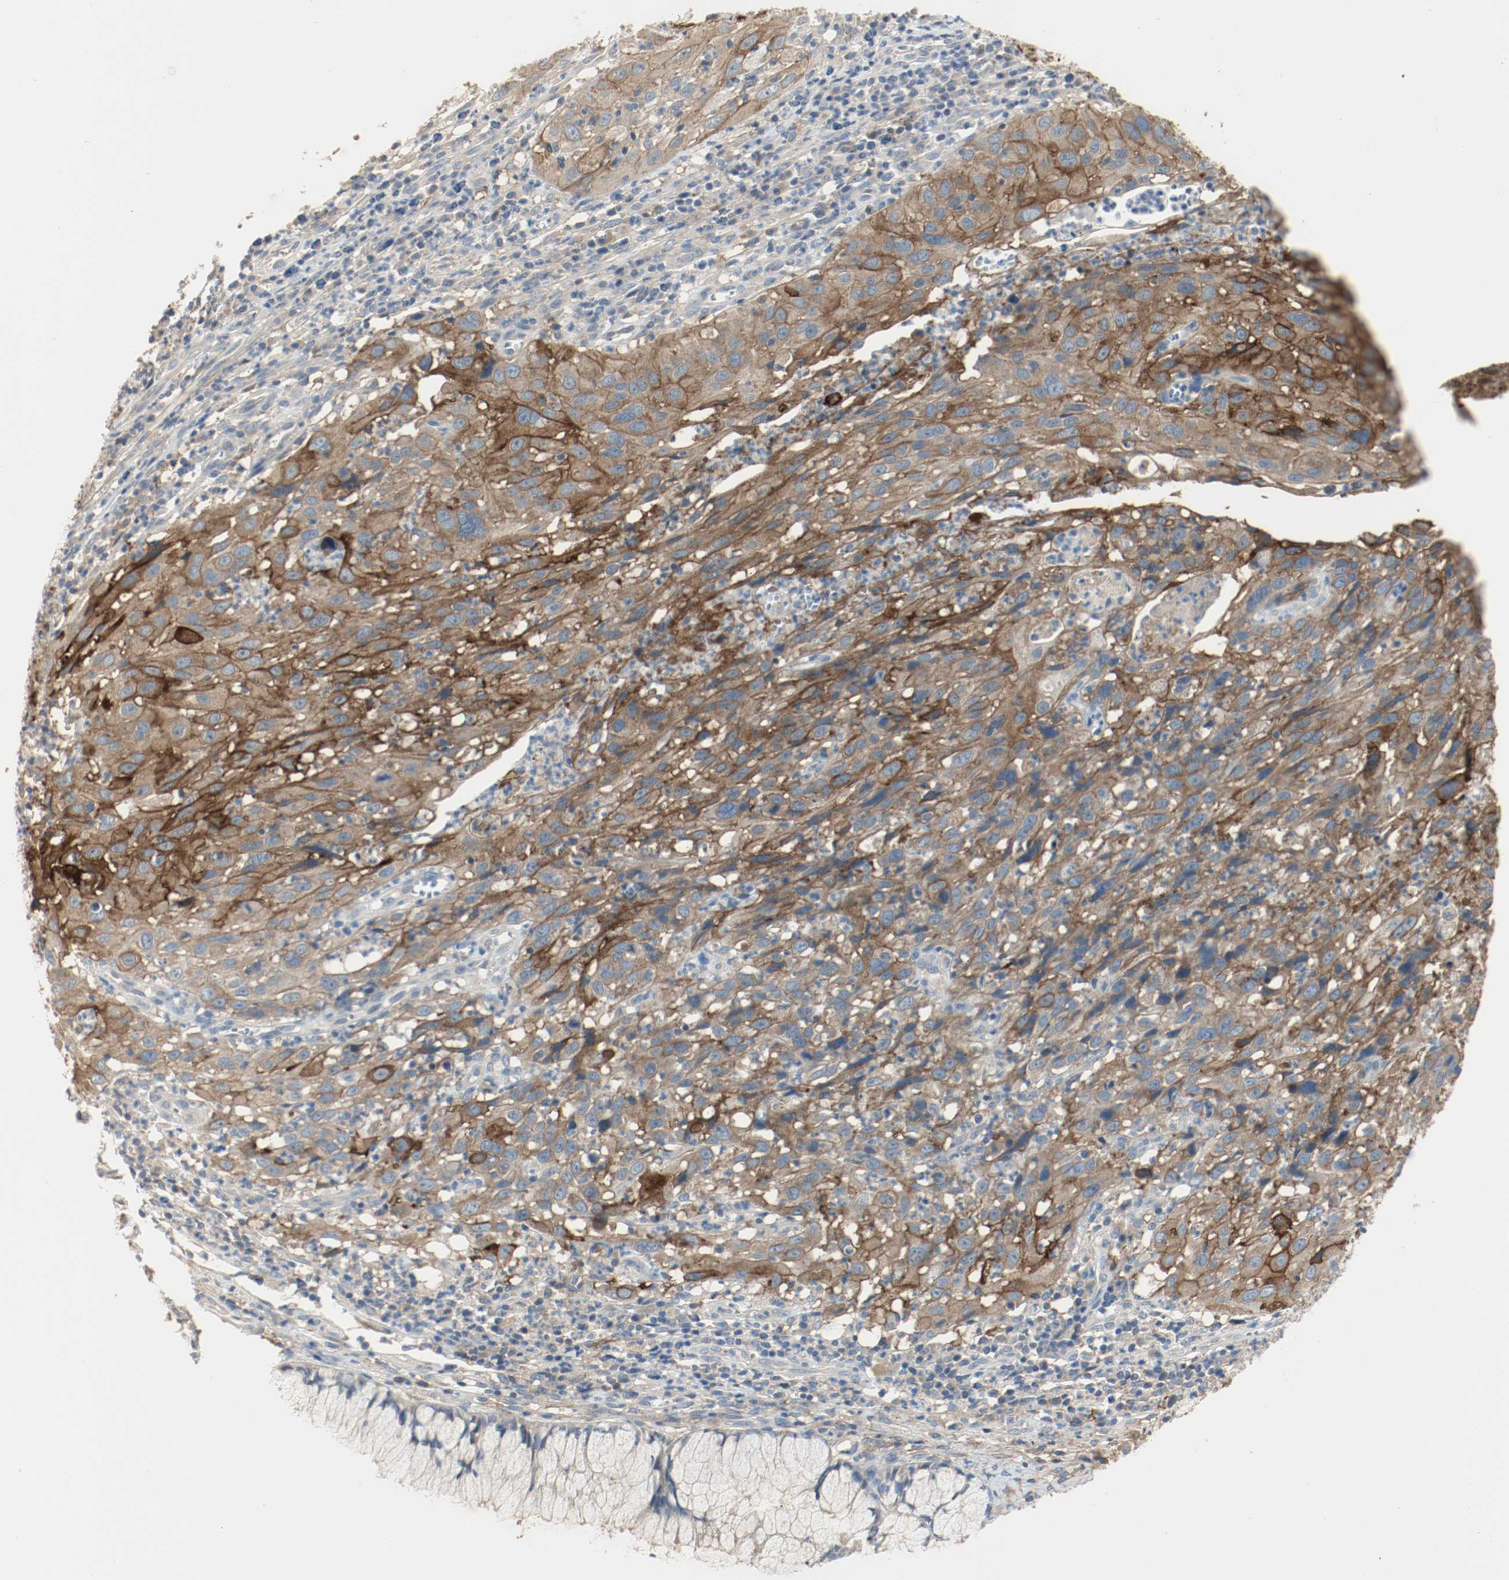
{"staining": {"intensity": "moderate", "quantity": ">75%", "location": "cytoplasmic/membranous"}, "tissue": "cervical cancer", "cell_type": "Tumor cells", "image_type": "cancer", "snomed": [{"axis": "morphology", "description": "Squamous cell carcinoma, NOS"}, {"axis": "topography", "description": "Cervix"}], "caption": "IHC image of neoplastic tissue: cervical cancer stained using immunohistochemistry (IHC) reveals medium levels of moderate protein expression localized specifically in the cytoplasmic/membranous of tumor cells, appearing as a cytoplasmic/membranous brown color.", "gene": "MELTF", "patient": {"sex": "female", "age": 32}}